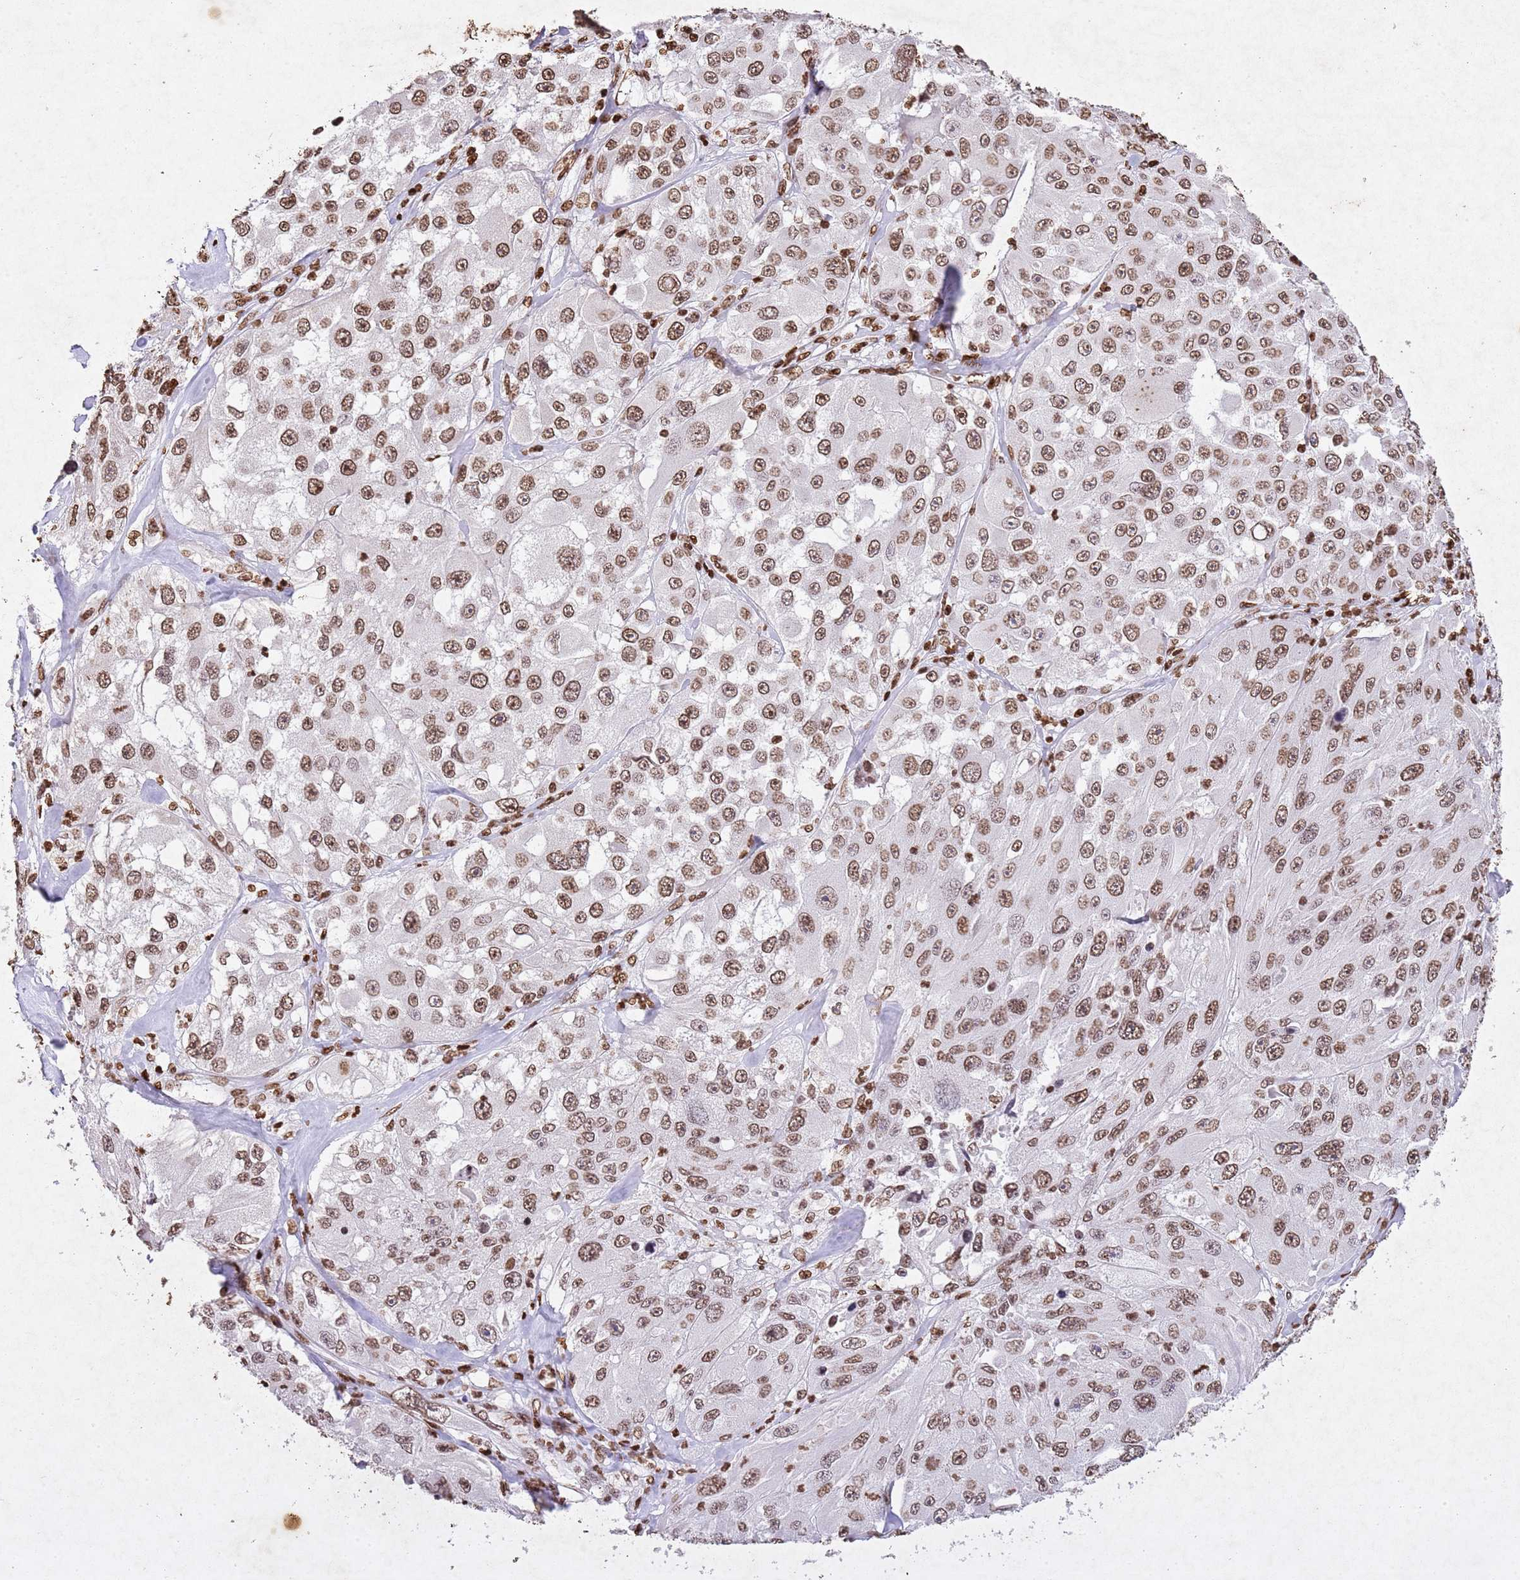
{"staining": {"intensity": "moderate", "quantity": ">75%", "location": "nuclear"}, "tissue": "melanoma", "cell_type": "Tumor cells", "image_type": "cancer", "snomed": [{"axis": "morphology", "description": "Malignant melanoma, Metastatic site"}, {"axis": "topography", "description": "Lymph node"}], "caption": "A photomicrograph showing moderate nuclear expression in approximately >75% of tumor cells in melanoma, as visualized by brown immunohistochemical staining.", "gene": "BMAL1", "patient": {"sex": "male", "age": 62}}